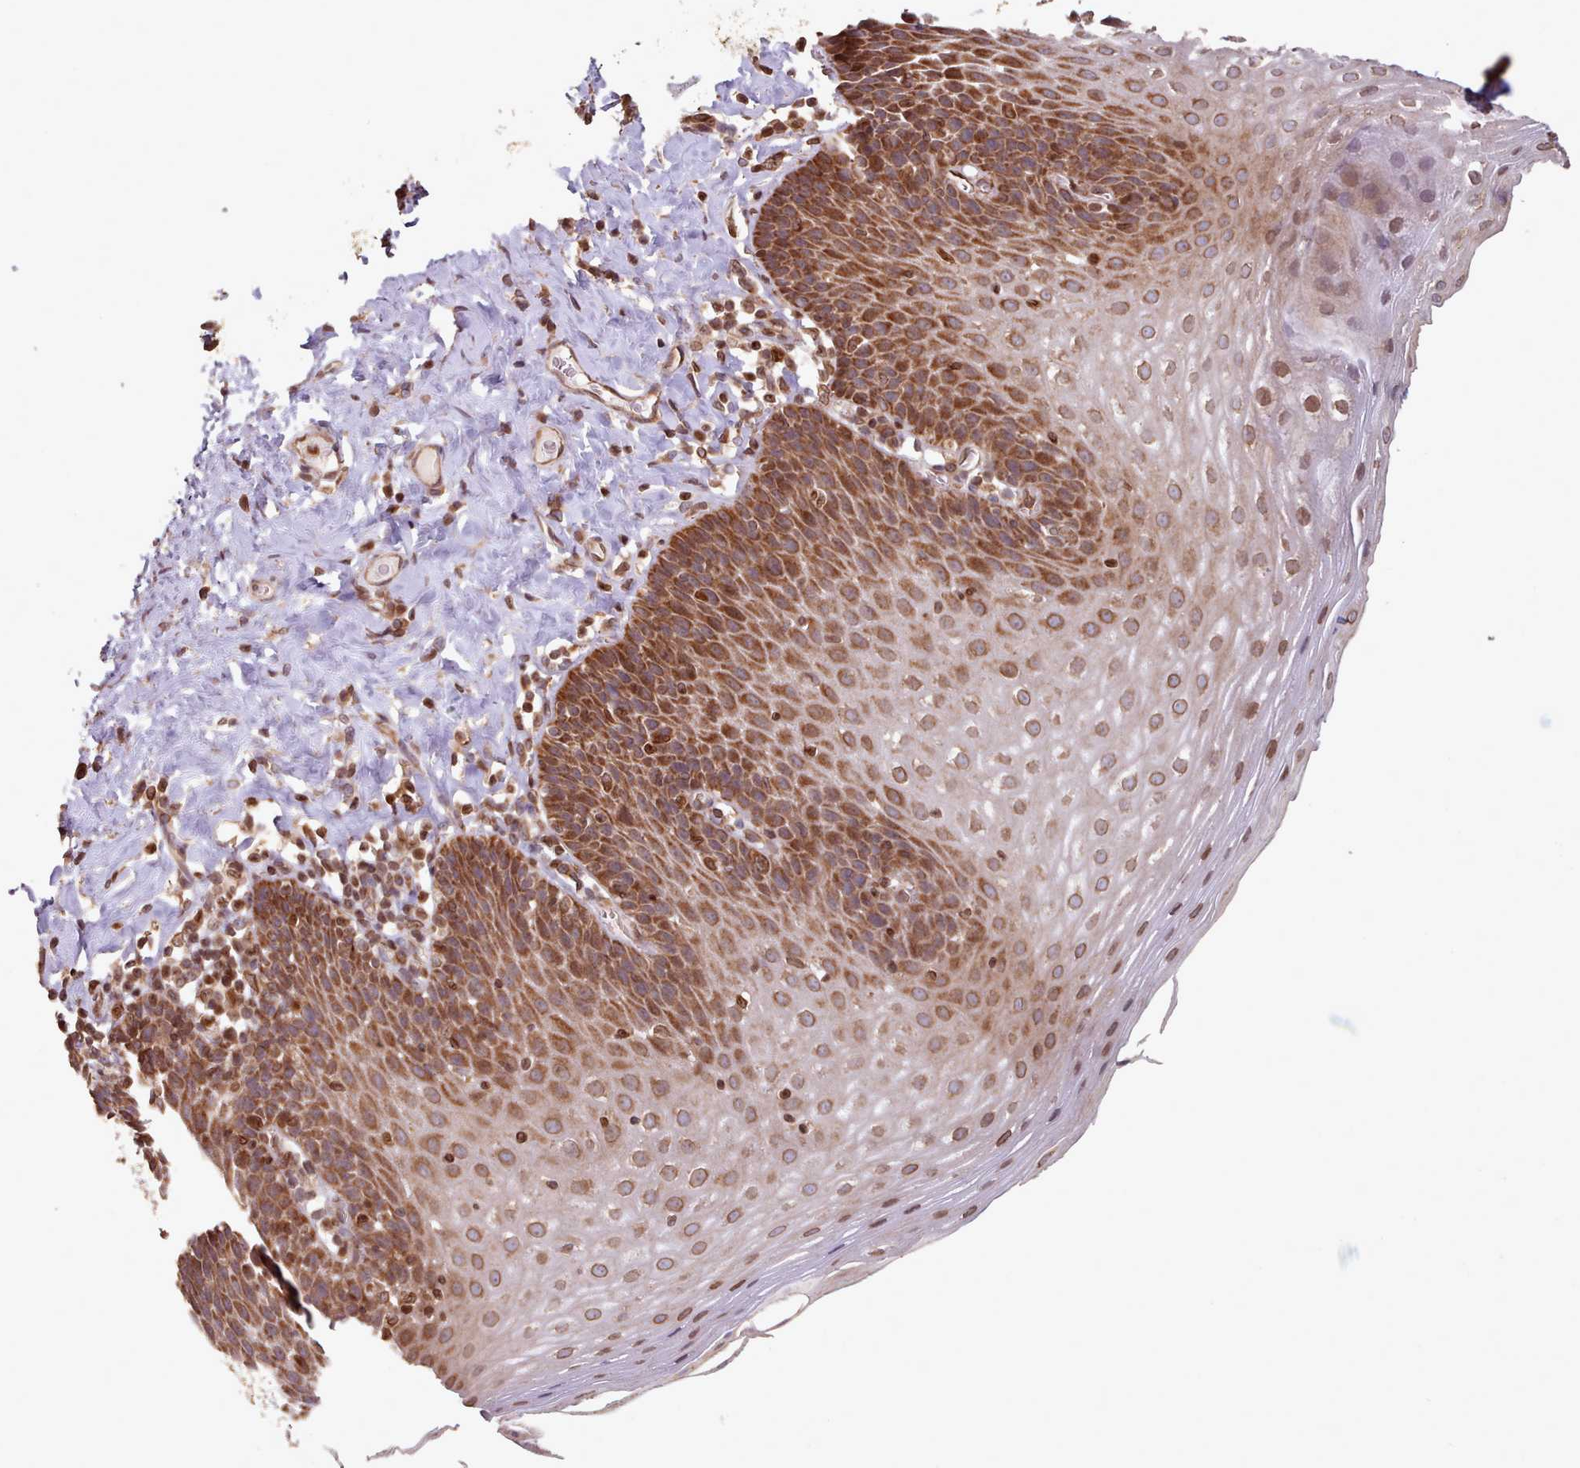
{"staining": {"intensity": "moderate", "quantity": ">75%", "location": "cytoplasmic/membranous,nuclear"}, "tissue": "esophagus", "cell_type": "Squamous epithelial cells", "image_type": "normal", "snomed": [{"axis": "morphology", "description": "Normal tissue, NOS"}, {"axis": "topography", "description": "Esophagus"}], "caption": "Immunohistochemistry (IHC) of normal human esophagus exhibits medium levels of moderate cytoplasmic/membranous,nuclear staining in approximately >75% of squamous epithelial cells.", "gene": "TOR1AIP1", "patient": {"sex": "female", "age": 61}}